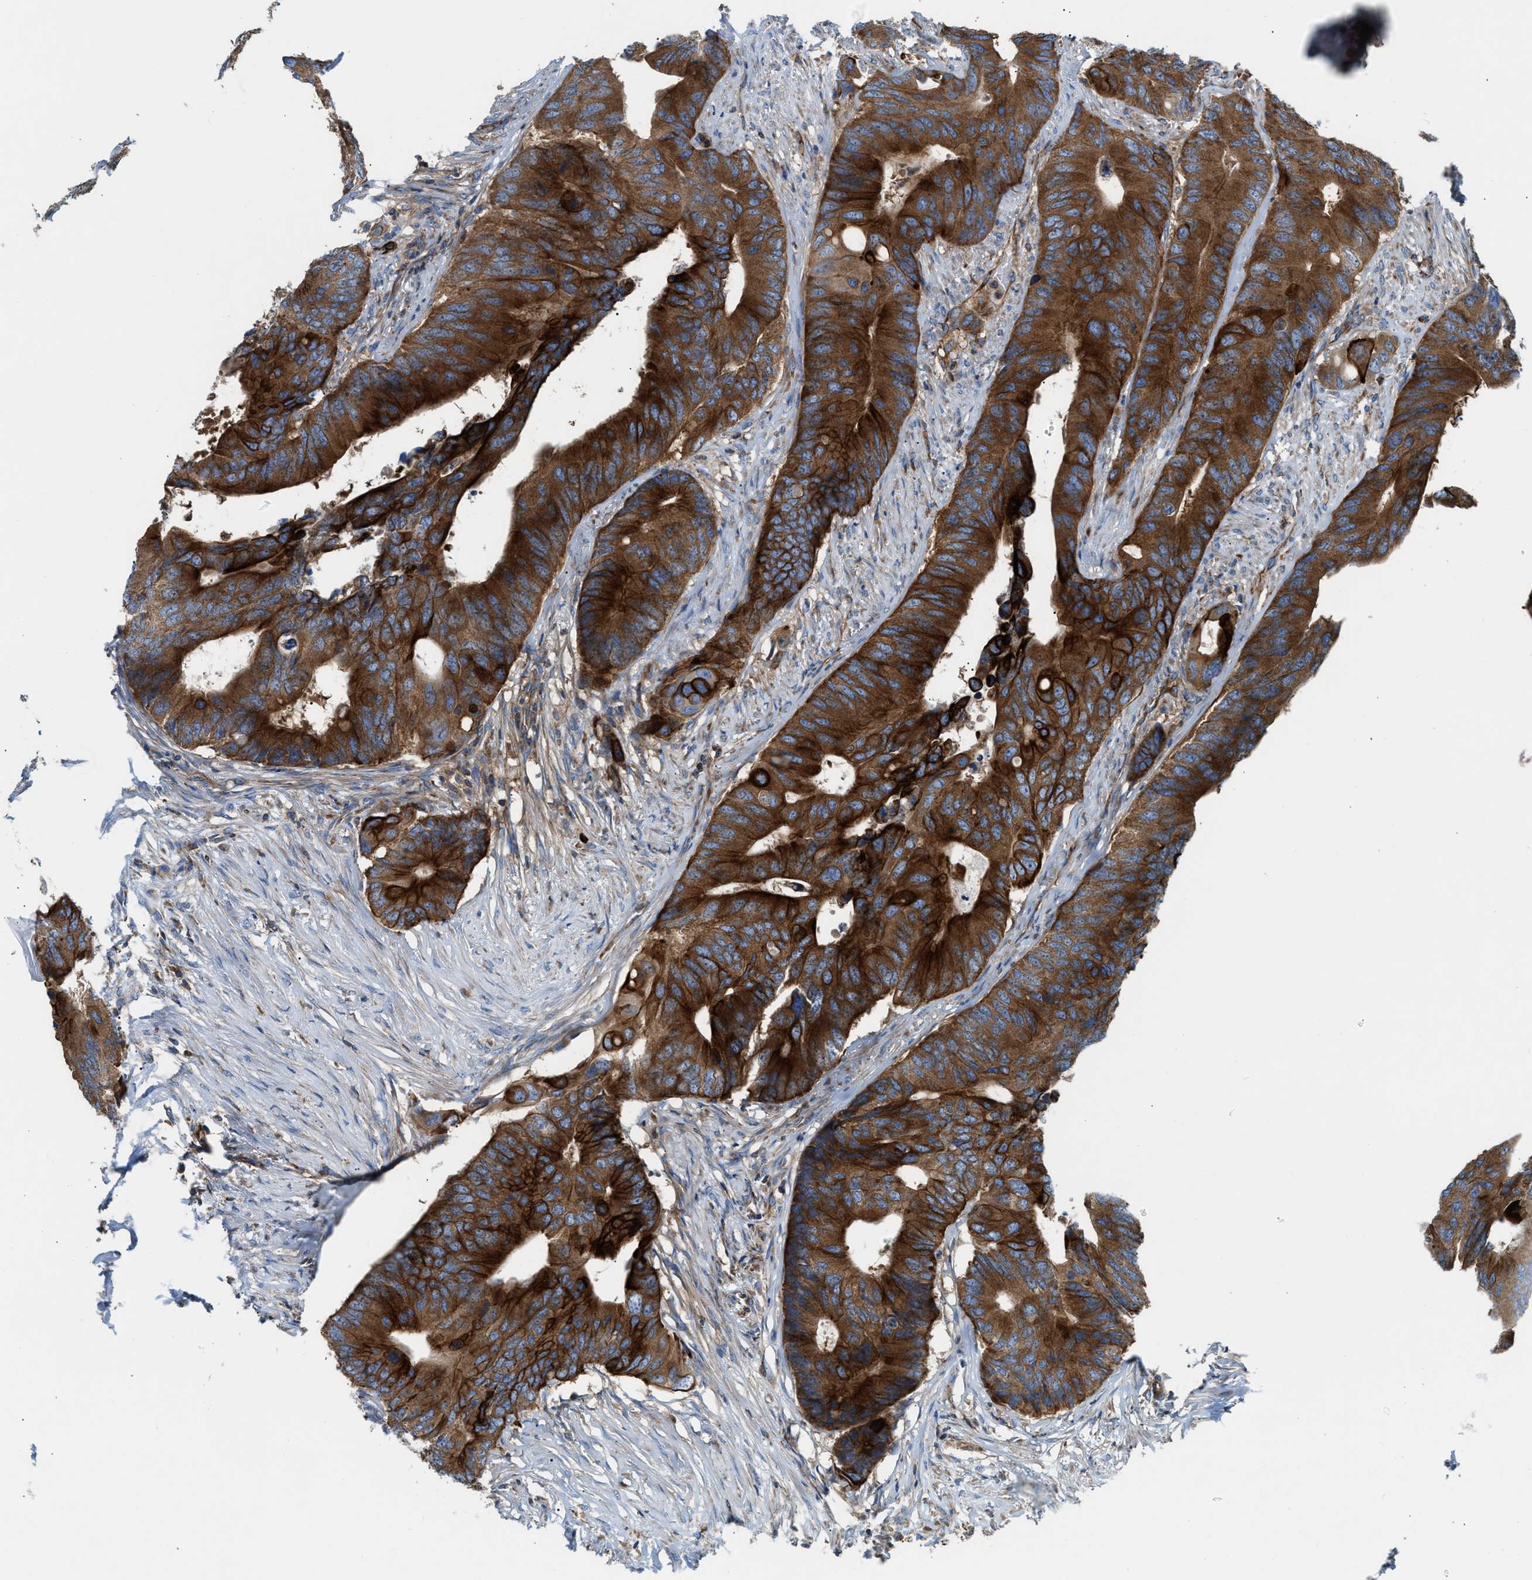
{"staining": {"intensity": "strong", "quantity": ">75%", "location": "cytoplasmic/membranous"}, "tissue": "colorectal cancer", "cell_type": "Tumor cells", "image_type": "cancer", "snomed": [{"axis": "morphology", "description": "Adenocarcinoma, NOS"}, {"axis": "topography", "description": "Colon"}], "caption": "Protein expression analysis of human colorectal cancer (adenocarcinoma) reveals strong cytoplasmic/membranous positivity in approximately >75% of tumor cells. (DAB (3,3'-diaminobenzidine) IHC, brown staining for protein, blue staining for nuclei).", "gene": "TBC1D15", "patient": {"sex": "male", "age": 71}}